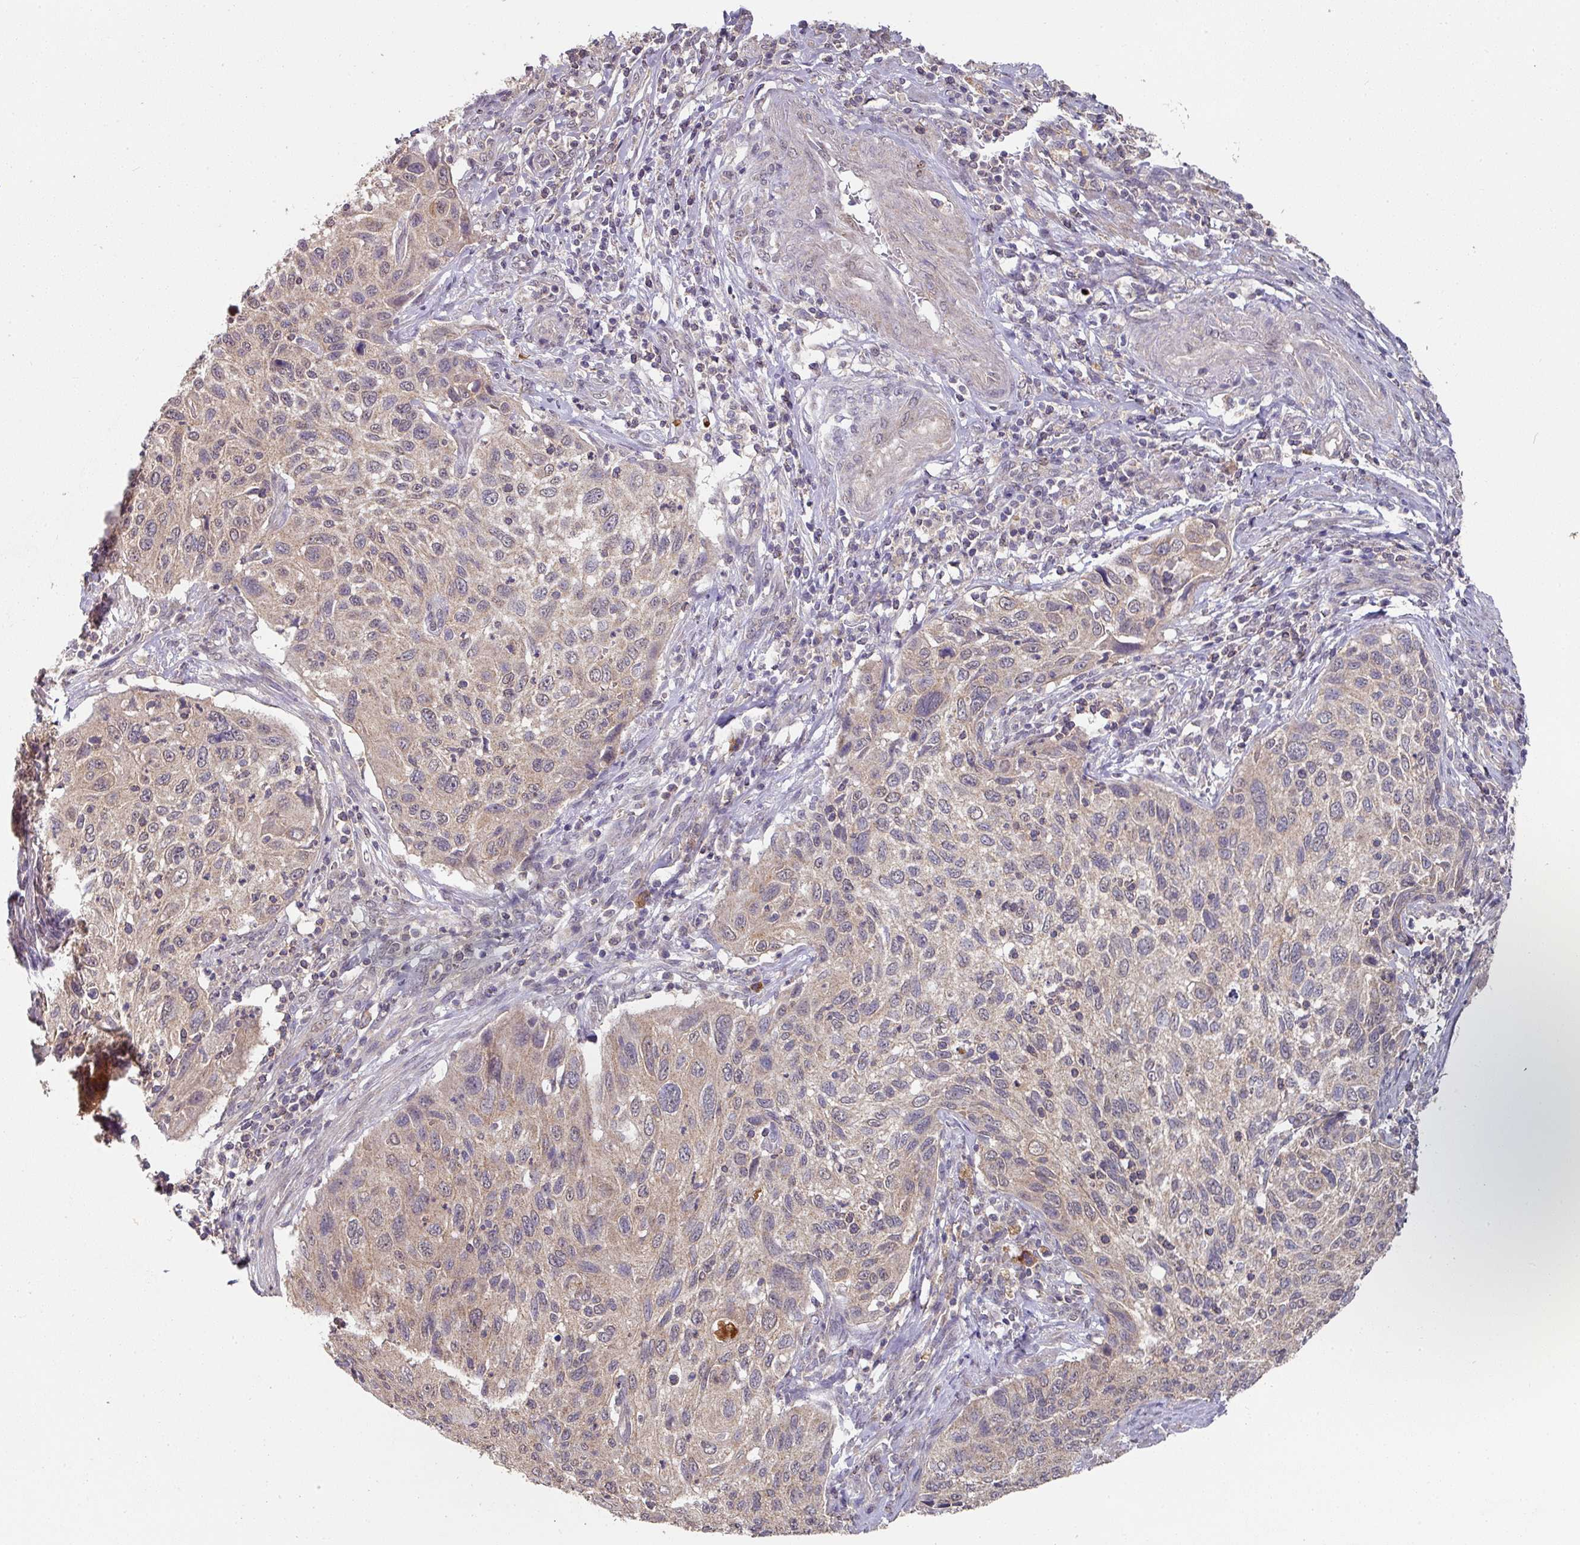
{"staining": {"intensity": "weak", "quantity": "25%-75%", "location": "cytoplasmic/membranous"}, "tissue": "cervical cancer", "cell_type": "Tumor cells", "image_type": "cancer", "snomed": [{"axis": "morphology", "description": "Squamous cell carcinoma, NOS"}, {"axis": "topography", "description": "Cervix"}], "caption": "Human squamous cell carcinoma (cervical) stained with a brown dye displays weak cytoplasmic/membranous positive expression in about 25%-75% of tumor cells.", "gene": "EXTL3", "patient": {"sex": "female", "age": 70}}